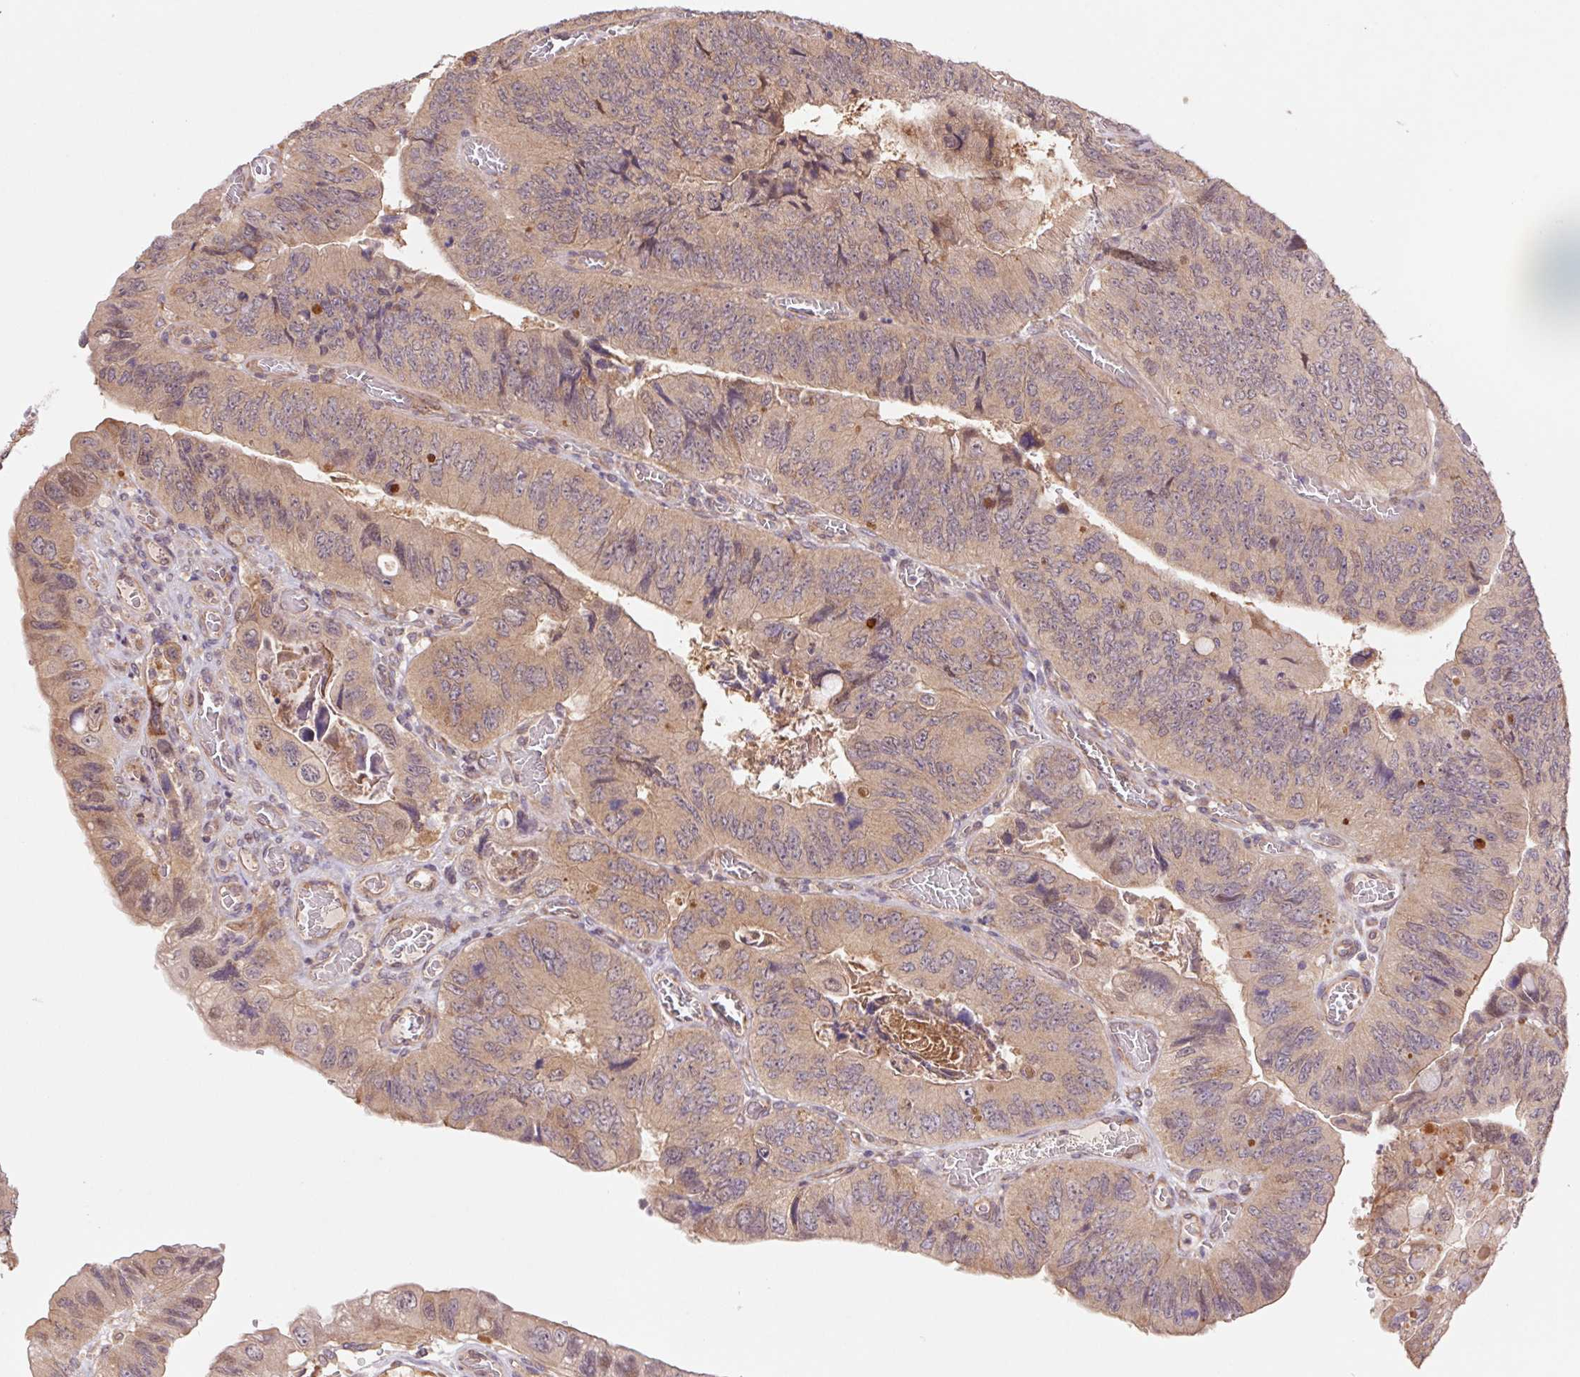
{"staining": {"intensity": "weak", "quantity": "<25%", "location": "cytoplasmic/membranous,nuclear"}, "tissue": "colorectal cancer", "cell_type": "Tumor cells", "image_type": "cancer", "snomed": [{"axis": "morphology", "description": "Adenocarcinoma, NOS"}, {"axis": "topography", "description": "Colon"}], "caption": "IHC photomicrograph of neoplastic tissue: human colorectal cancer stained with DAB displays no significant protein expression in tumor cells.", "gene": "RRM1", "patient": {"sex": "female", "age": 84}}